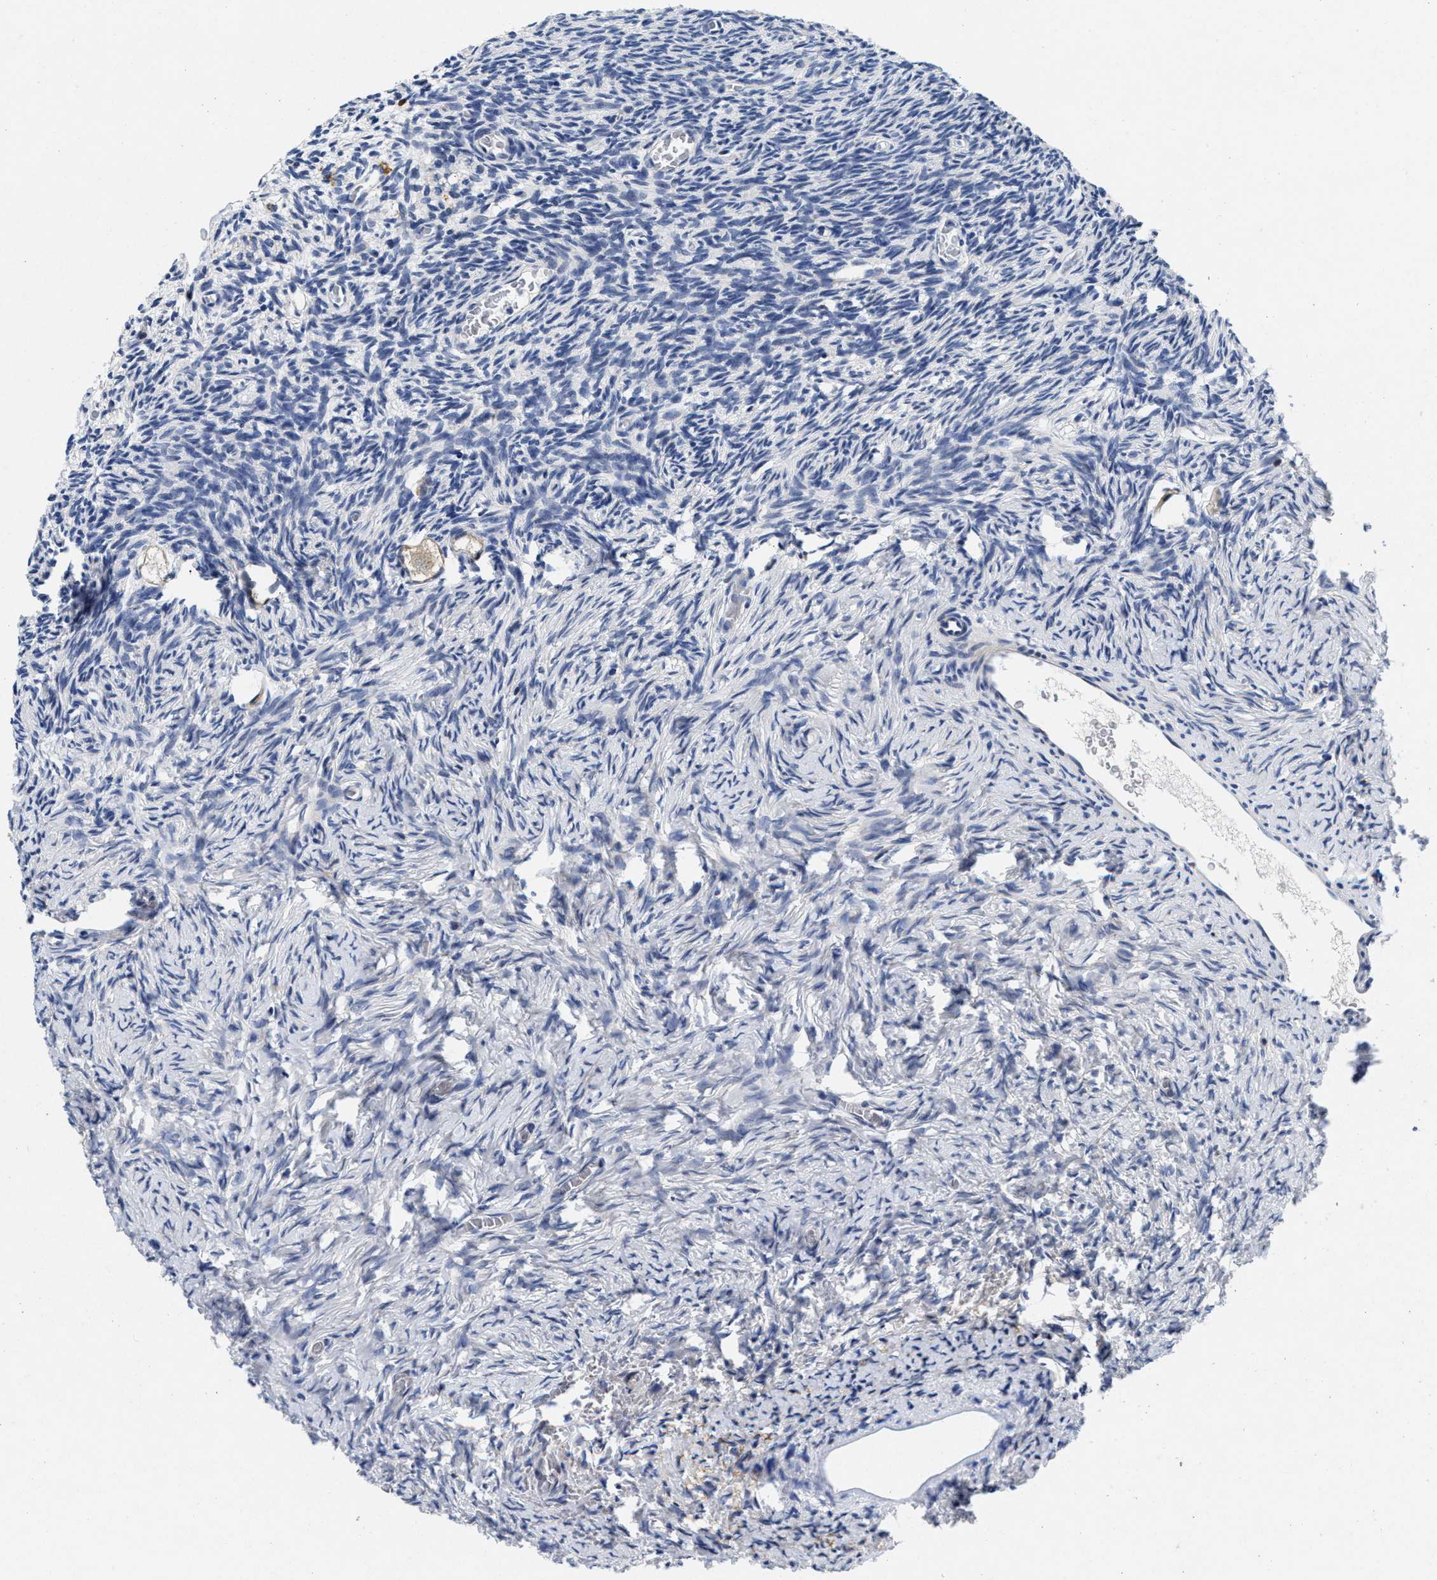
{"staining": {"intensity": "weak", "quantity": ">75%", "location": "cytoplasmic/membranous"}, "tissue": "ovary", "cell_type": "Follicle cells", "image_type": "normal", "snomed": [{"axis": "morphology", "description": "Normal tissue, NOS"}, {"axis": "topography", "description": "Ovary"}], "caption": "Immunohistochemical staining of benign human ovary reveals low levels of weak cytoplasmic/membranous staining in about >75% of follicle cells.", "gene": "LAD1", "patient": {"sex": "female", "age": 27}}